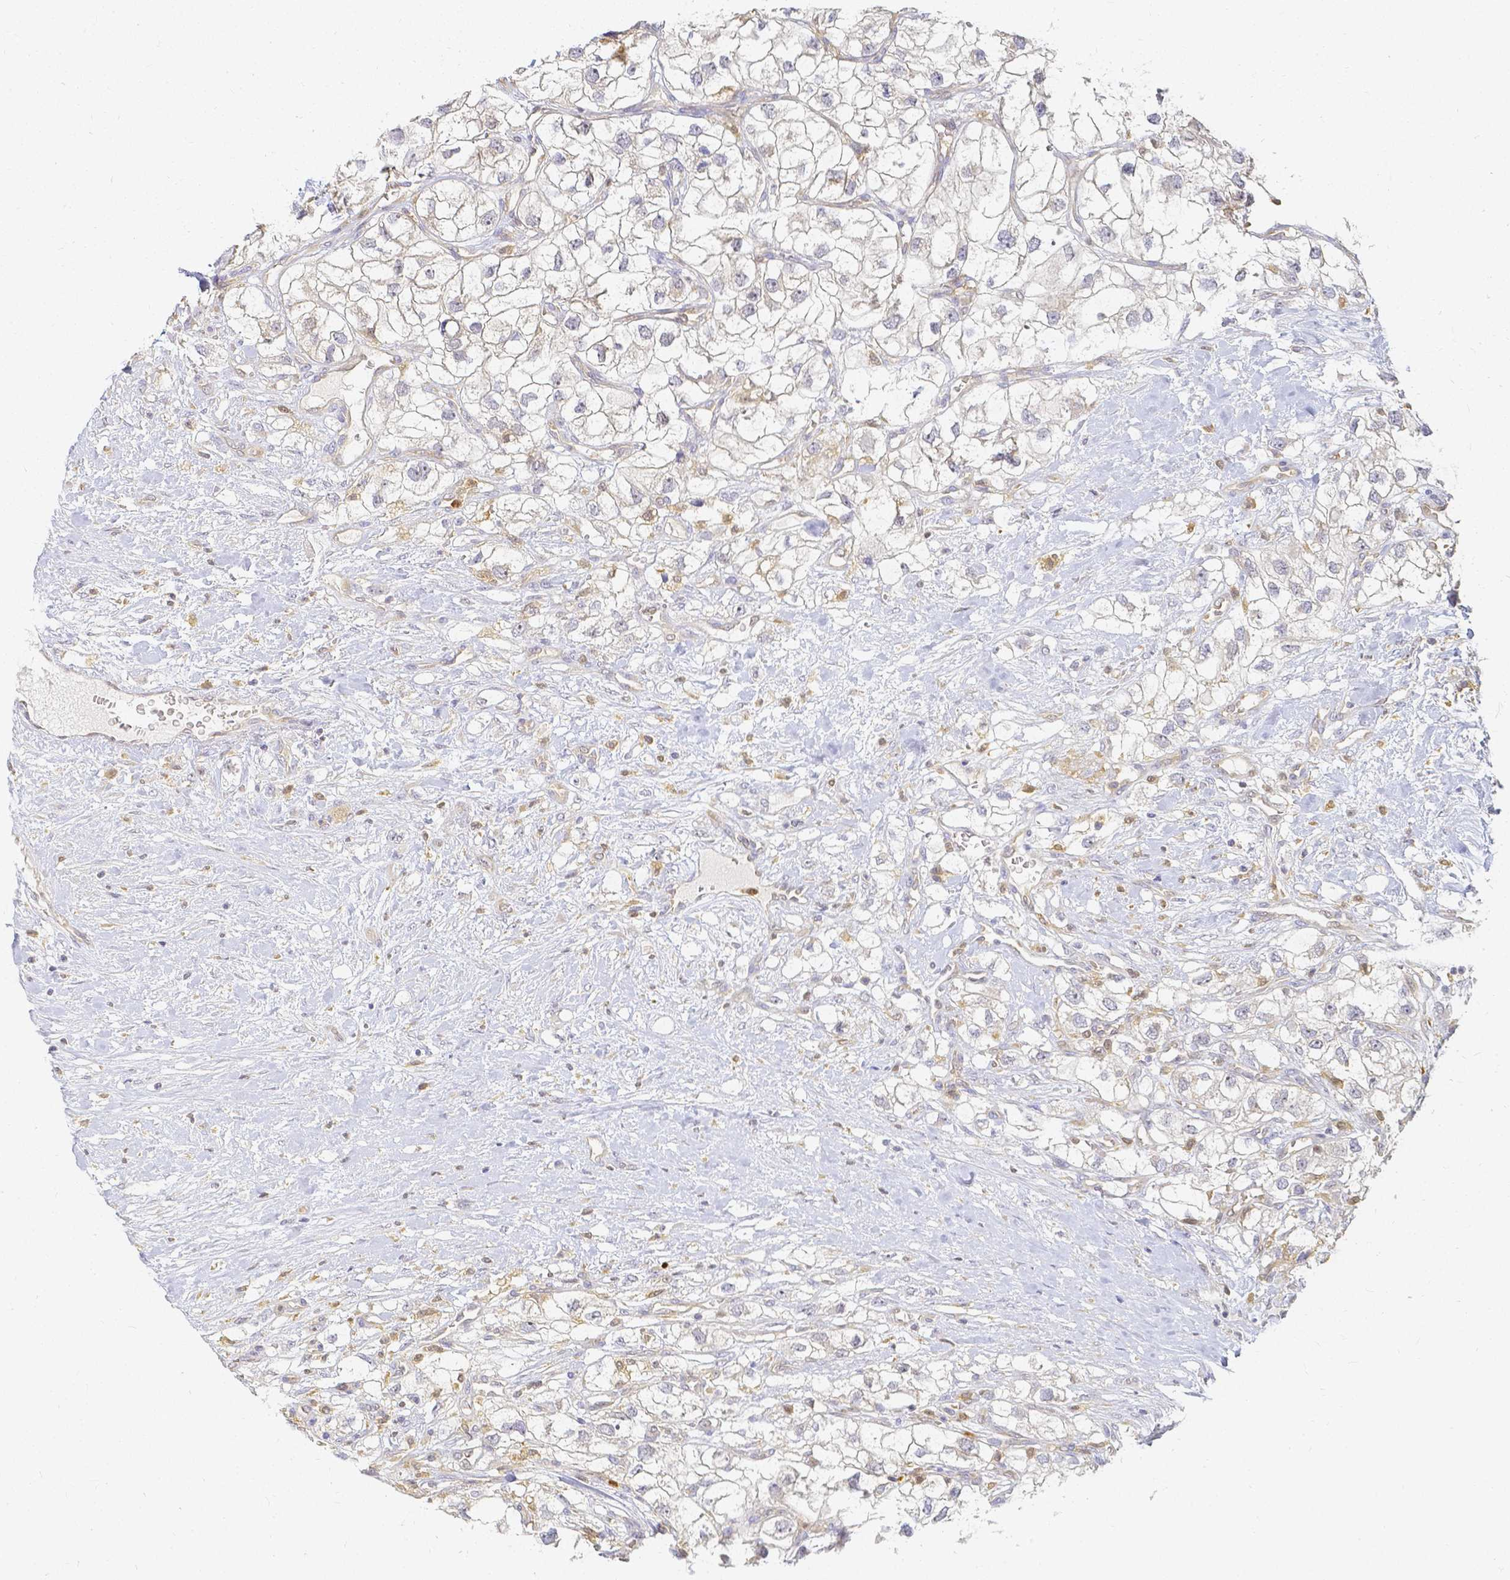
{"staining": {"intensity": "negative", "quantity": "none", "location": "none"}, "tissue": "renal cancer", "cell_type": "Tumor cells", "image_type": "cancer", "snomed": [{"axis": "morphology", "description": "Adenocarcinoma, NOS"}, {"axis": "topography", "description": "Kidney"}], "caption": "Adenocarcinoma (renal) stained for a protein using immunohistochemistry displays no staining tumor cells.", "gene": "KCNH1", "patient": {"sex": "male", "age": 59}}